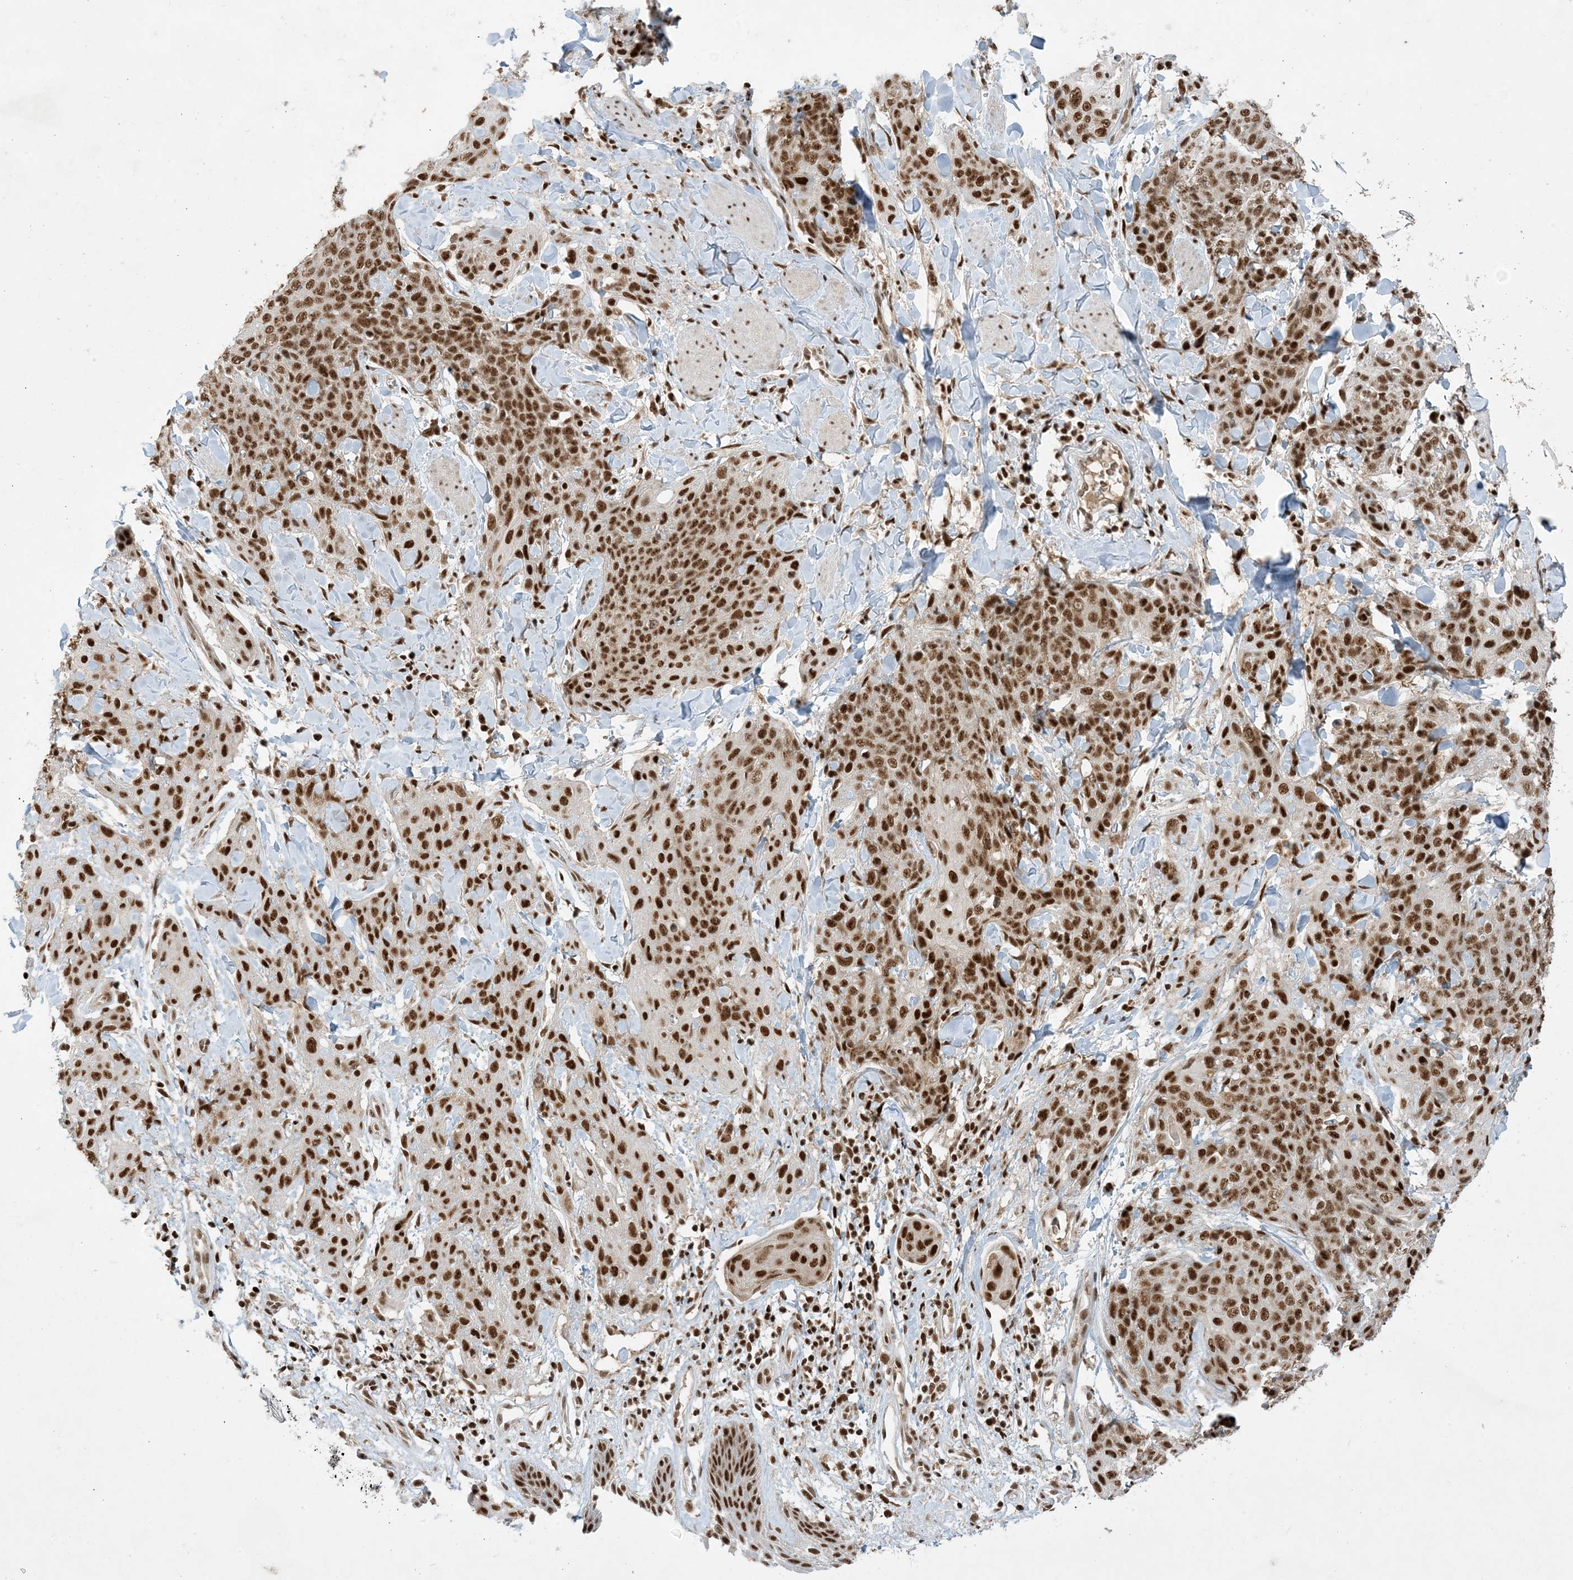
{"staining": {"intensity": "strong", "quantity": ">75%", "location": "nuclear"}, "tissue": "skin cancer", "cell_type": "Tumor cells", "image_type": "cancer", "snomed": [{"axis": "morphology", "description": "Squamous cell carcinoma, NOS"}, {"axis": "topography", "description": "Skin"}, {"axis": "topography", "description": "Vulva"}], "caption": "Immunohistochemical staining of human skin squamous cell carcinoma displays high levels of strong nuclear protein positivity in approximately >75% of tumor cells.", "gene": "PPIL2", "patient": {"sex": "female", "age": 85}}